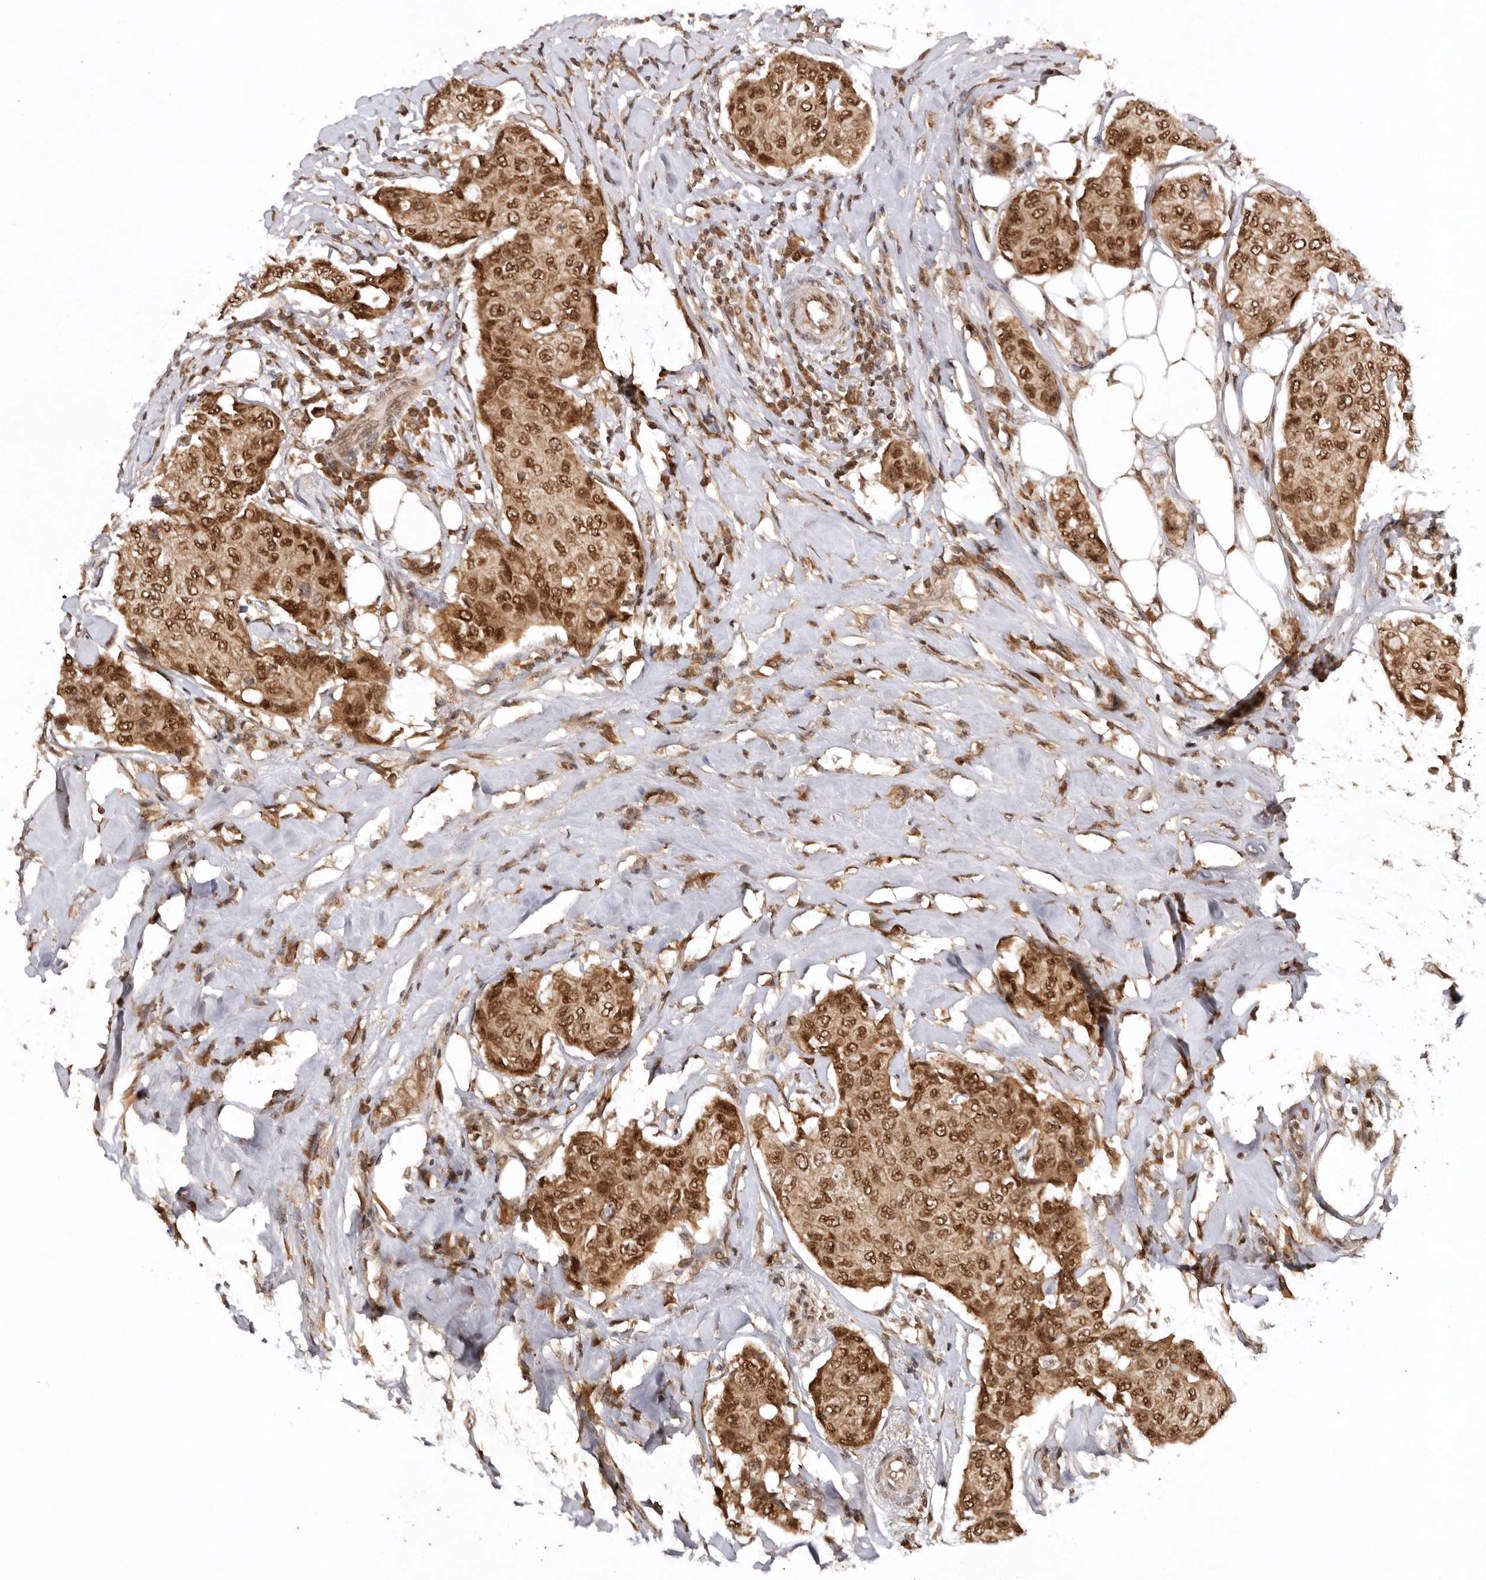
{"staining": {"intensity": "moderate", "quantity": ">75%", "location": "cytoplasmic/membranous,nuclear"}, "tissue": "breast cancer", "cell_type": "Tumor cells", "image_type": "cancer", "snomed": [{"axis": "morphology", "description": "Duct carcinoma"}, {"axis": "topography", "description": "Breast"}], "caption": "There is medium levels of moderate cytoplasmic/membranous and nuclear staining in tumor cells of invasive ductal carcinoma (breast), as demonstrated by immunohistochemical staining (brown color).", "gene": "TARS2", "patient": {"sex": "female", "age": 80}}